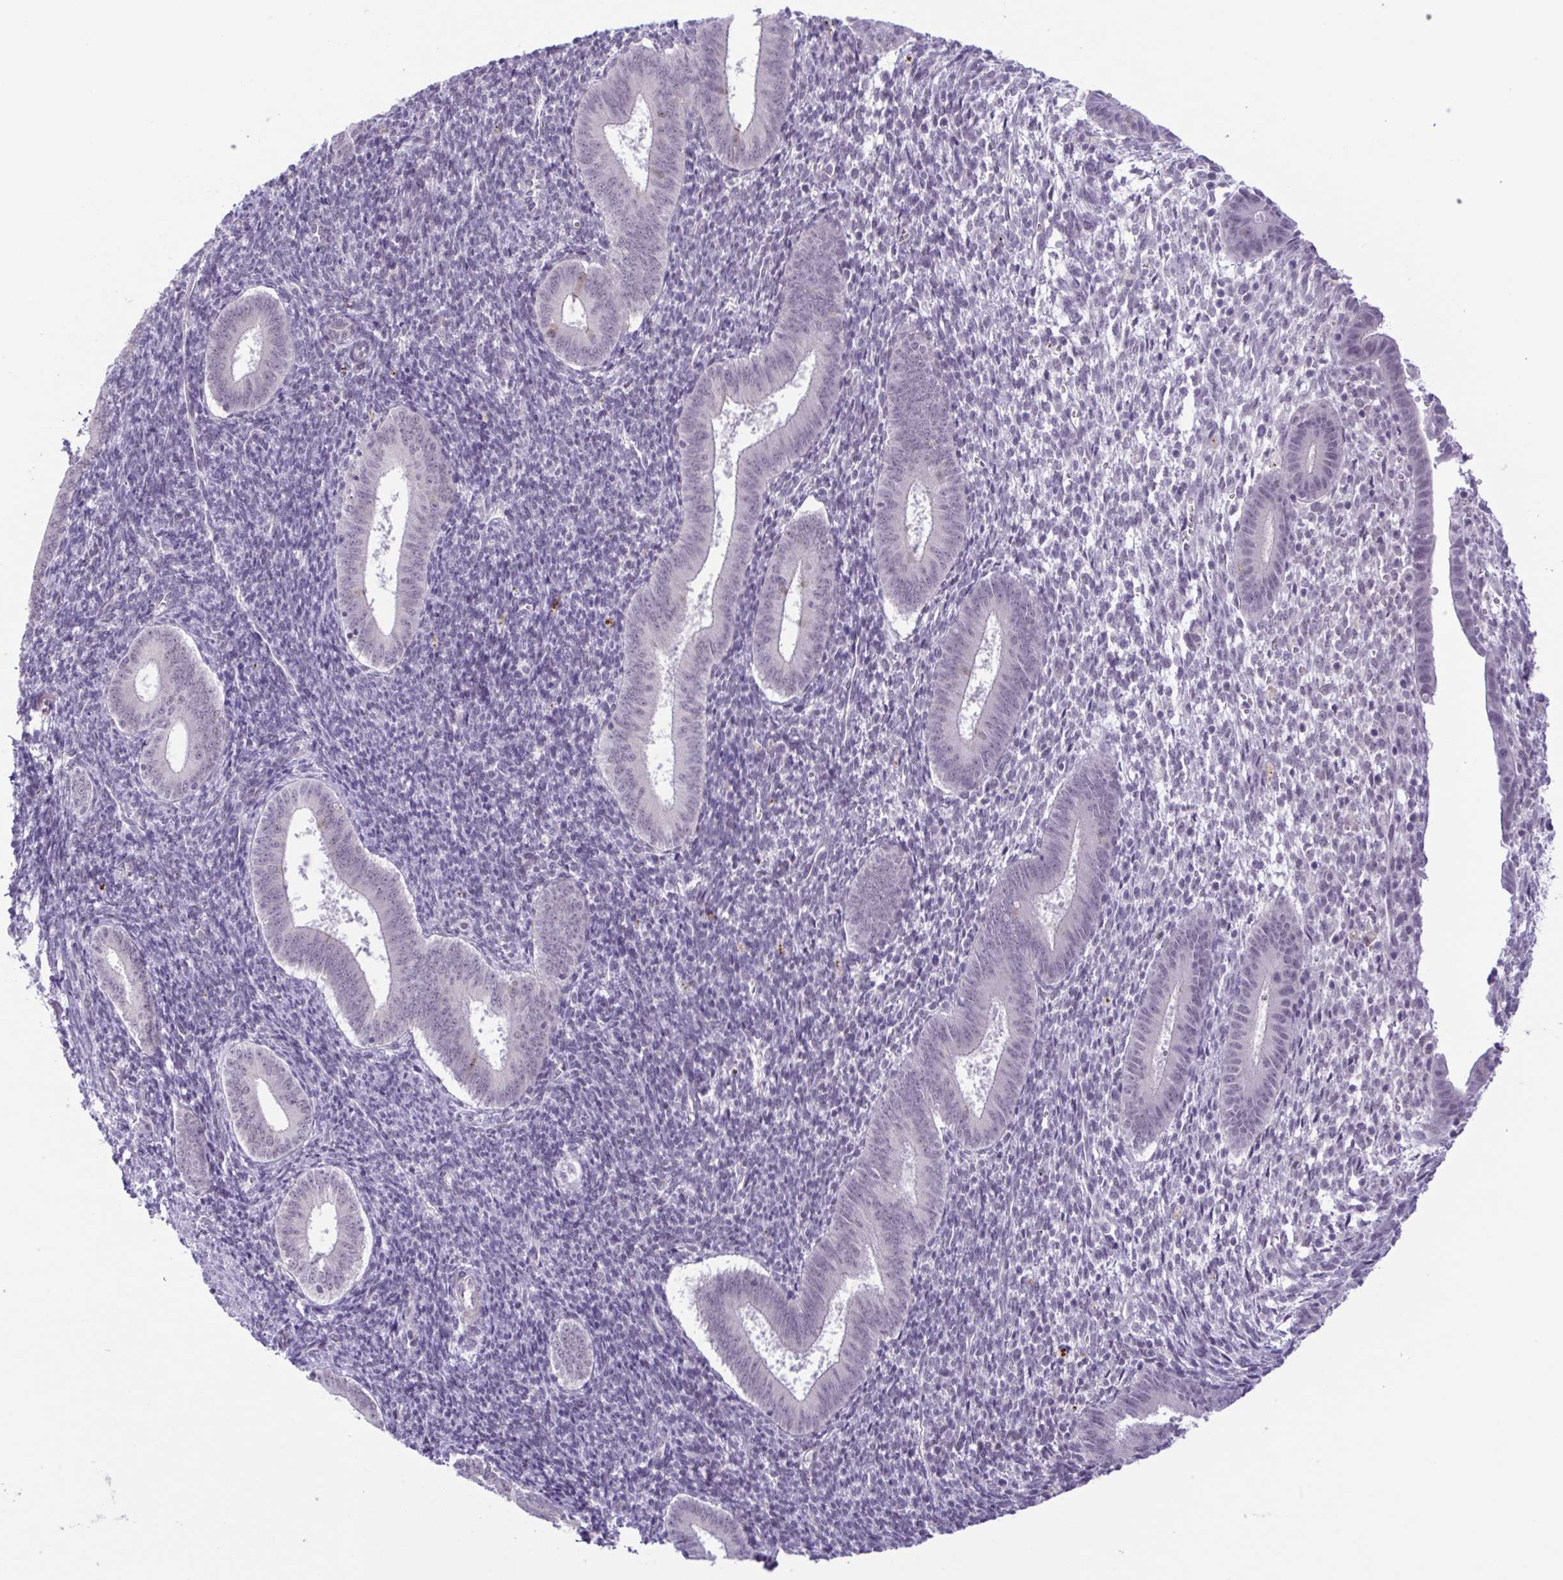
{"staining": {"intensity": "negative", "quantity": "none", "location": "none"}, "tissue": "endometrium", "cell_type": "Cells in endometrial stroma", "image_type": "normal", "snomed": [{"axis": "morphology", "description": "Normal tissue, NOS"}, {"axis": "topography", "description": "Endometrium"}], "caption": "This histopathology image is of benign endometrium stained with IHC to label a protein in brown with the nuclei are counter-stained blue. There is no positivity in cells in endometrial stroma.", "gene": "IL1RN", "patient": {"sex": "female", "age": 25}}